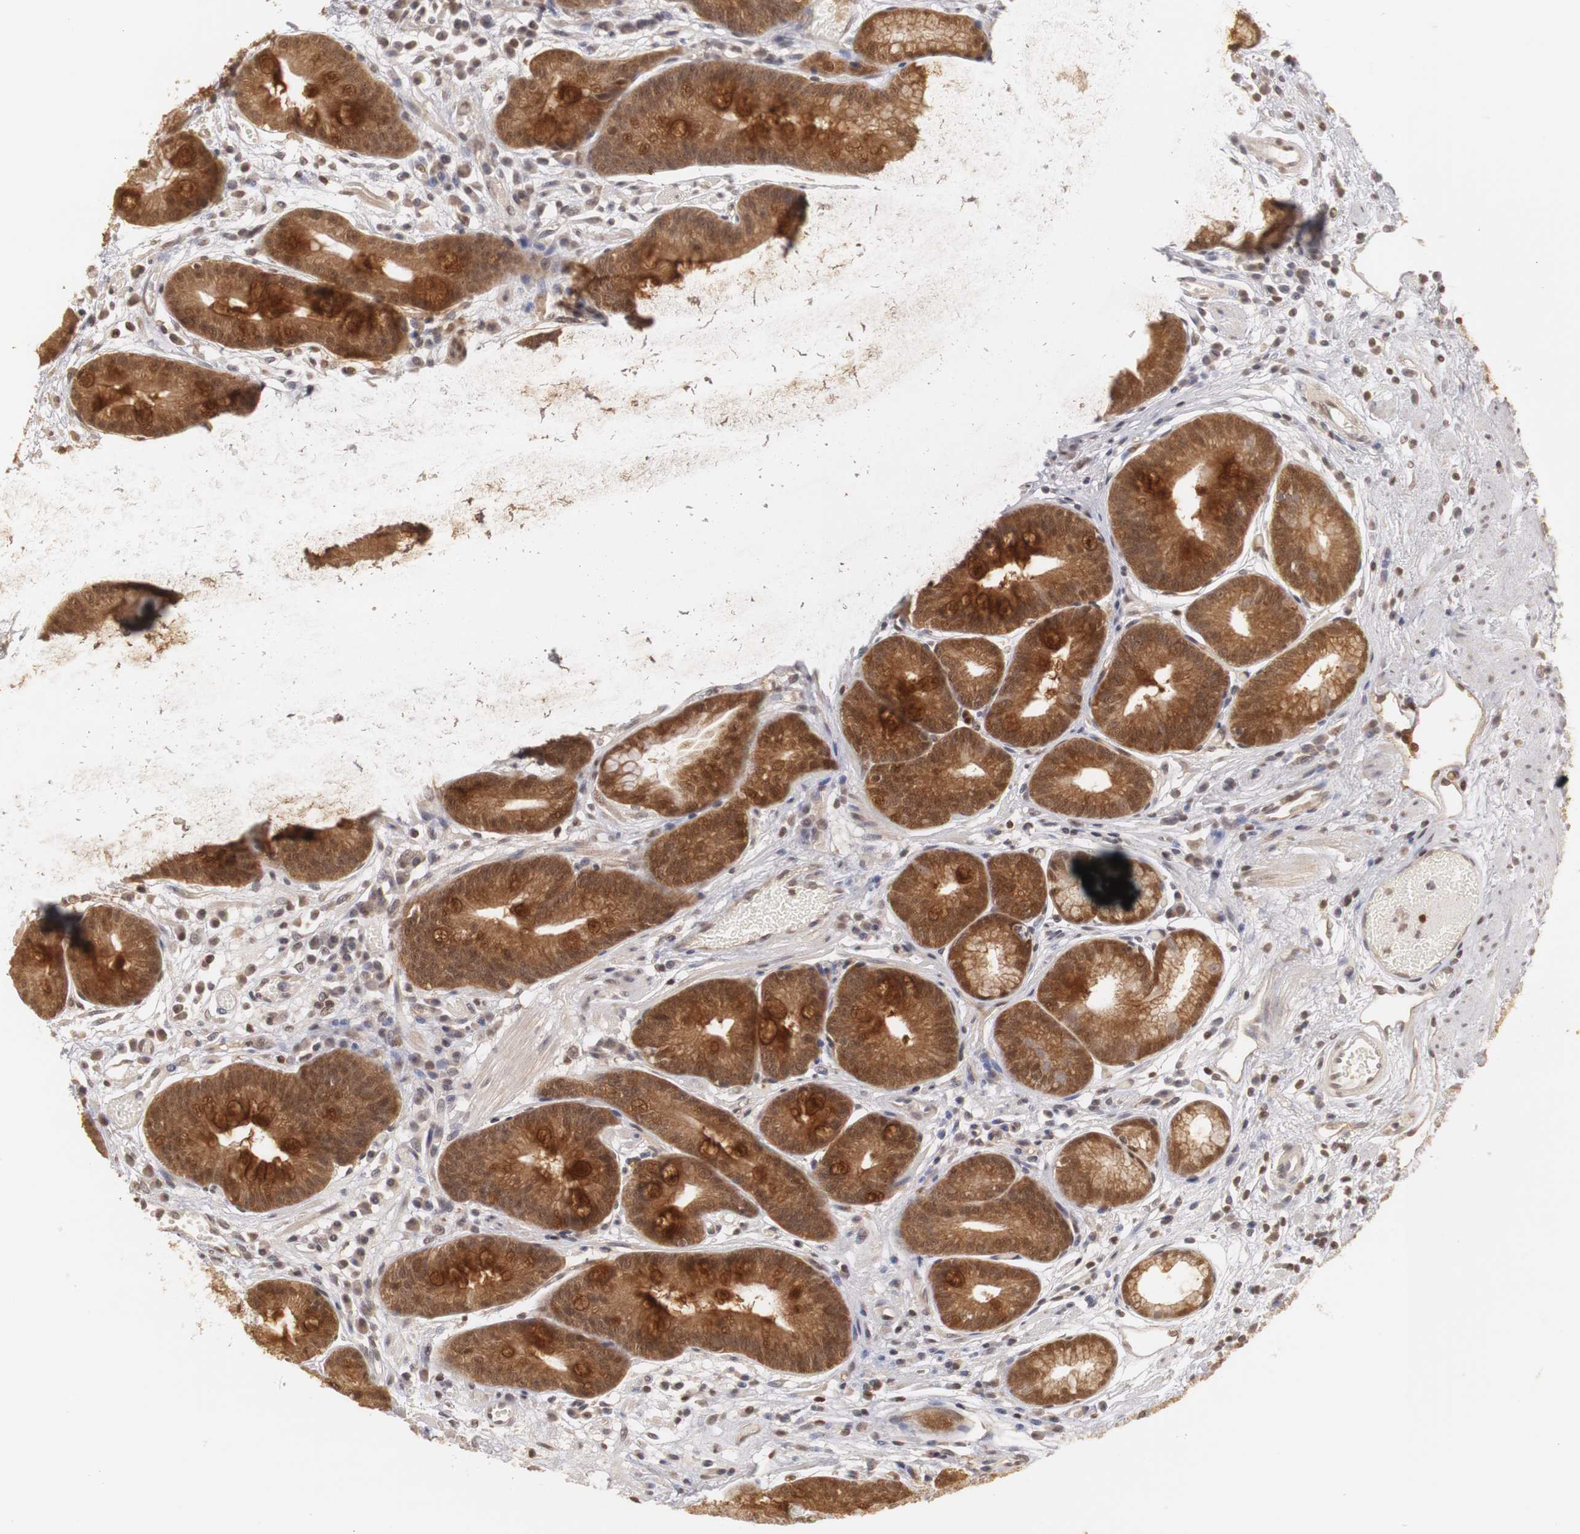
{"staining": {"intensity": "moderate", "quantity": ">75%", "location": "cytoplasmic/membranous,nuclear"}, "tissue": "stomach", "cell_type": "Glandular cells", "image_type": "normal", "snomed": [{"axis": "morphology", "description": "Normal tissue, NOS"}, {"axis": "morphology", "description": "Inflammation, NOS"}, {"axis": "topography", "description": "Stomach, lower"}], "caption": "This is a photomicrograph of immunohistochemistry staining of normal stomach, which shows moderate positivity in the cytoplasmic/membranous,nuclear of glandular cells.", "gene": "PLEKHA1", "patient": {"sex": "male", "age": 59}}